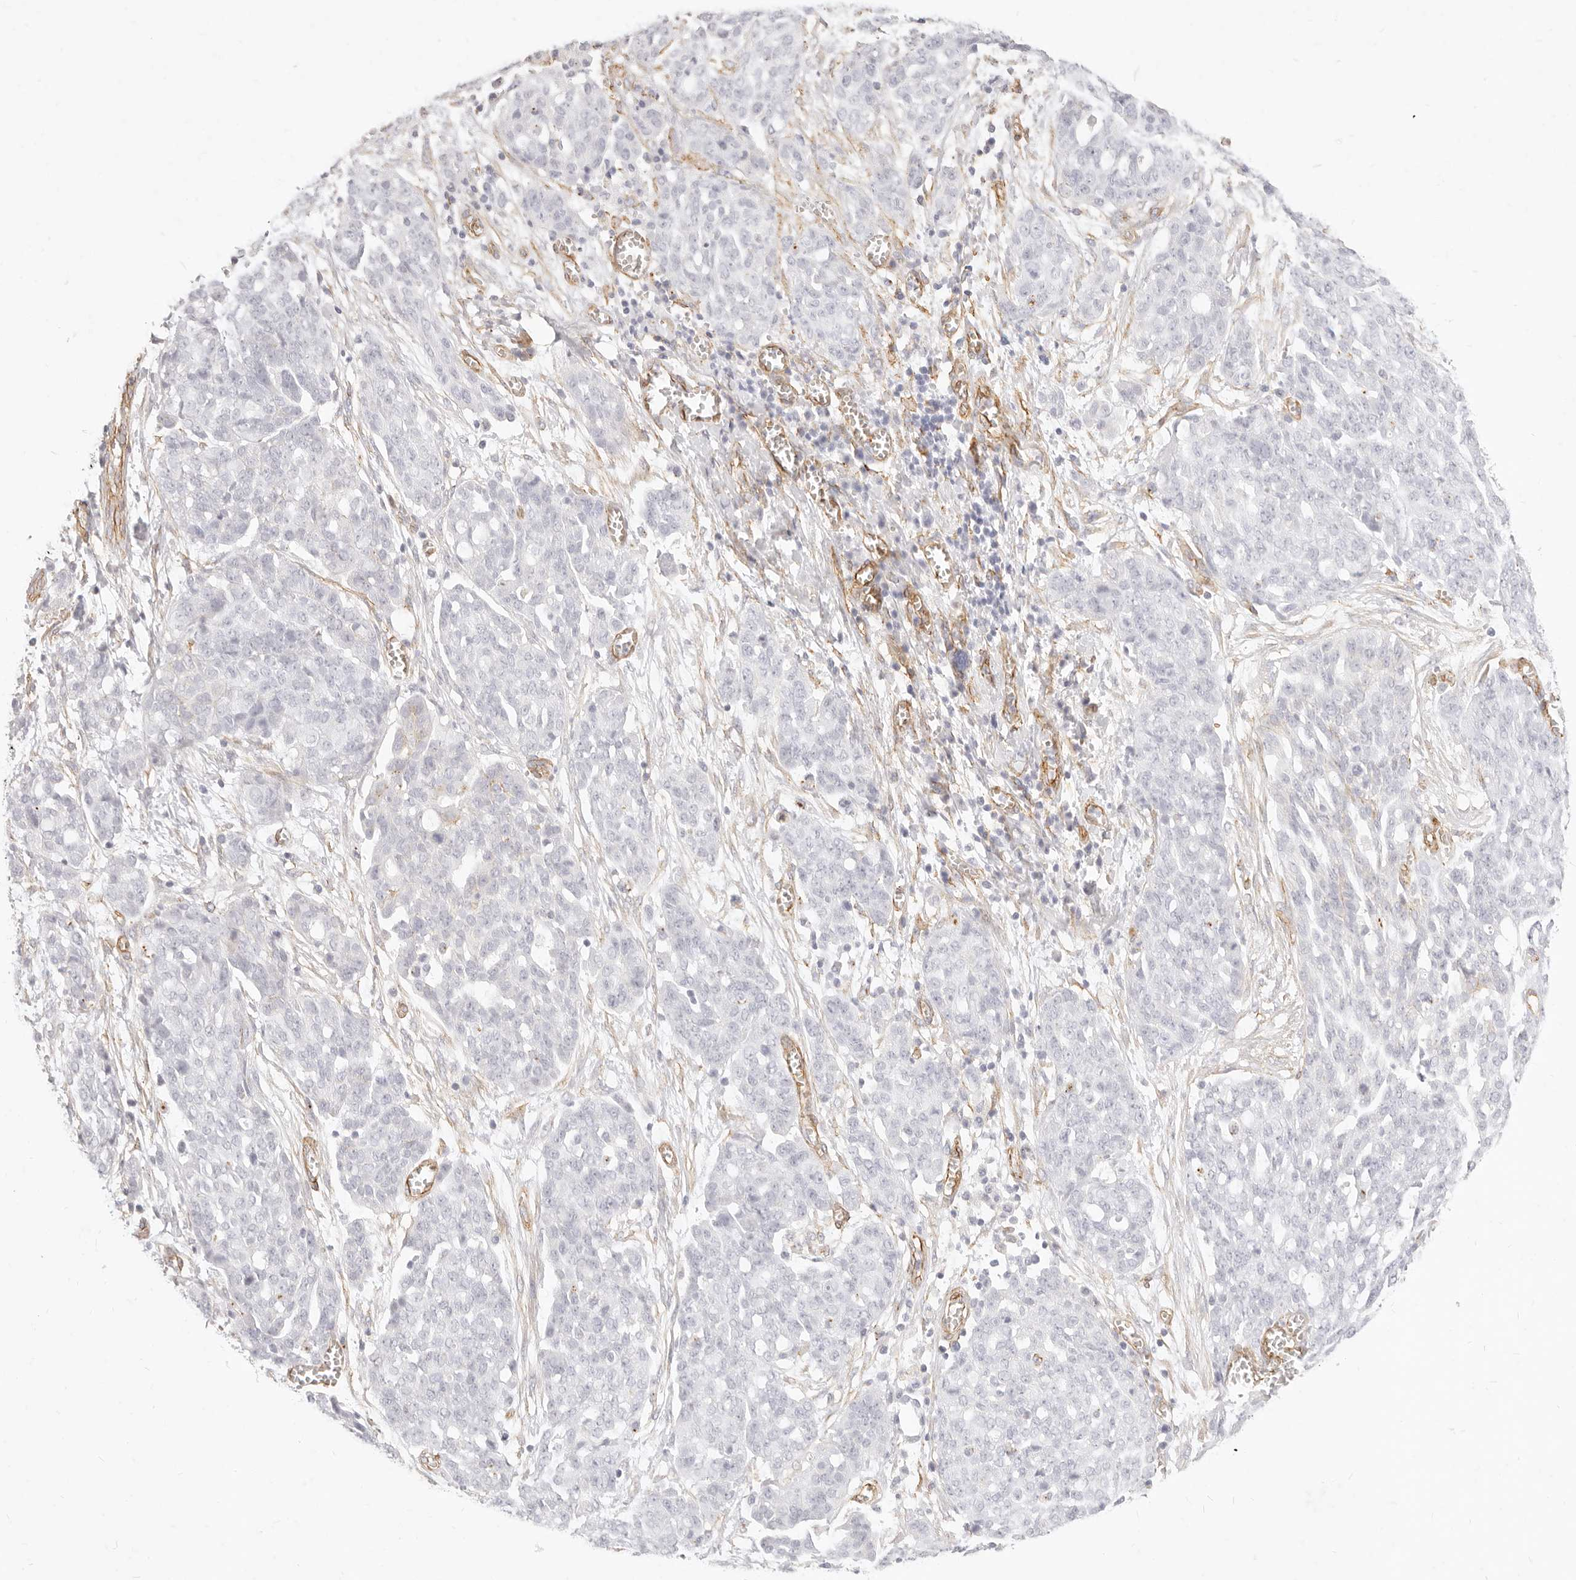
{"staining": {"intensity": "negative", "quantity": "none", "location": "none"}, "tissue": "ovarian cancer", "cell_type": "Tumor cells", "image_type": "cancer", "snomed": [{"axis": "morphology", "description": "Cystadenocarcinoma, serous, NOS"}, {"axis": "topography", "description": "Soft tissue"}, {"axis": "topography", "description": "Ovary"}], "caption": "This is an IHC micrograph of serous cystadenocarcinoma (ovarian). There is no expression in tumor cells.", "gene": "NUS1", "patient": {"sex": "female", "age": 57}}